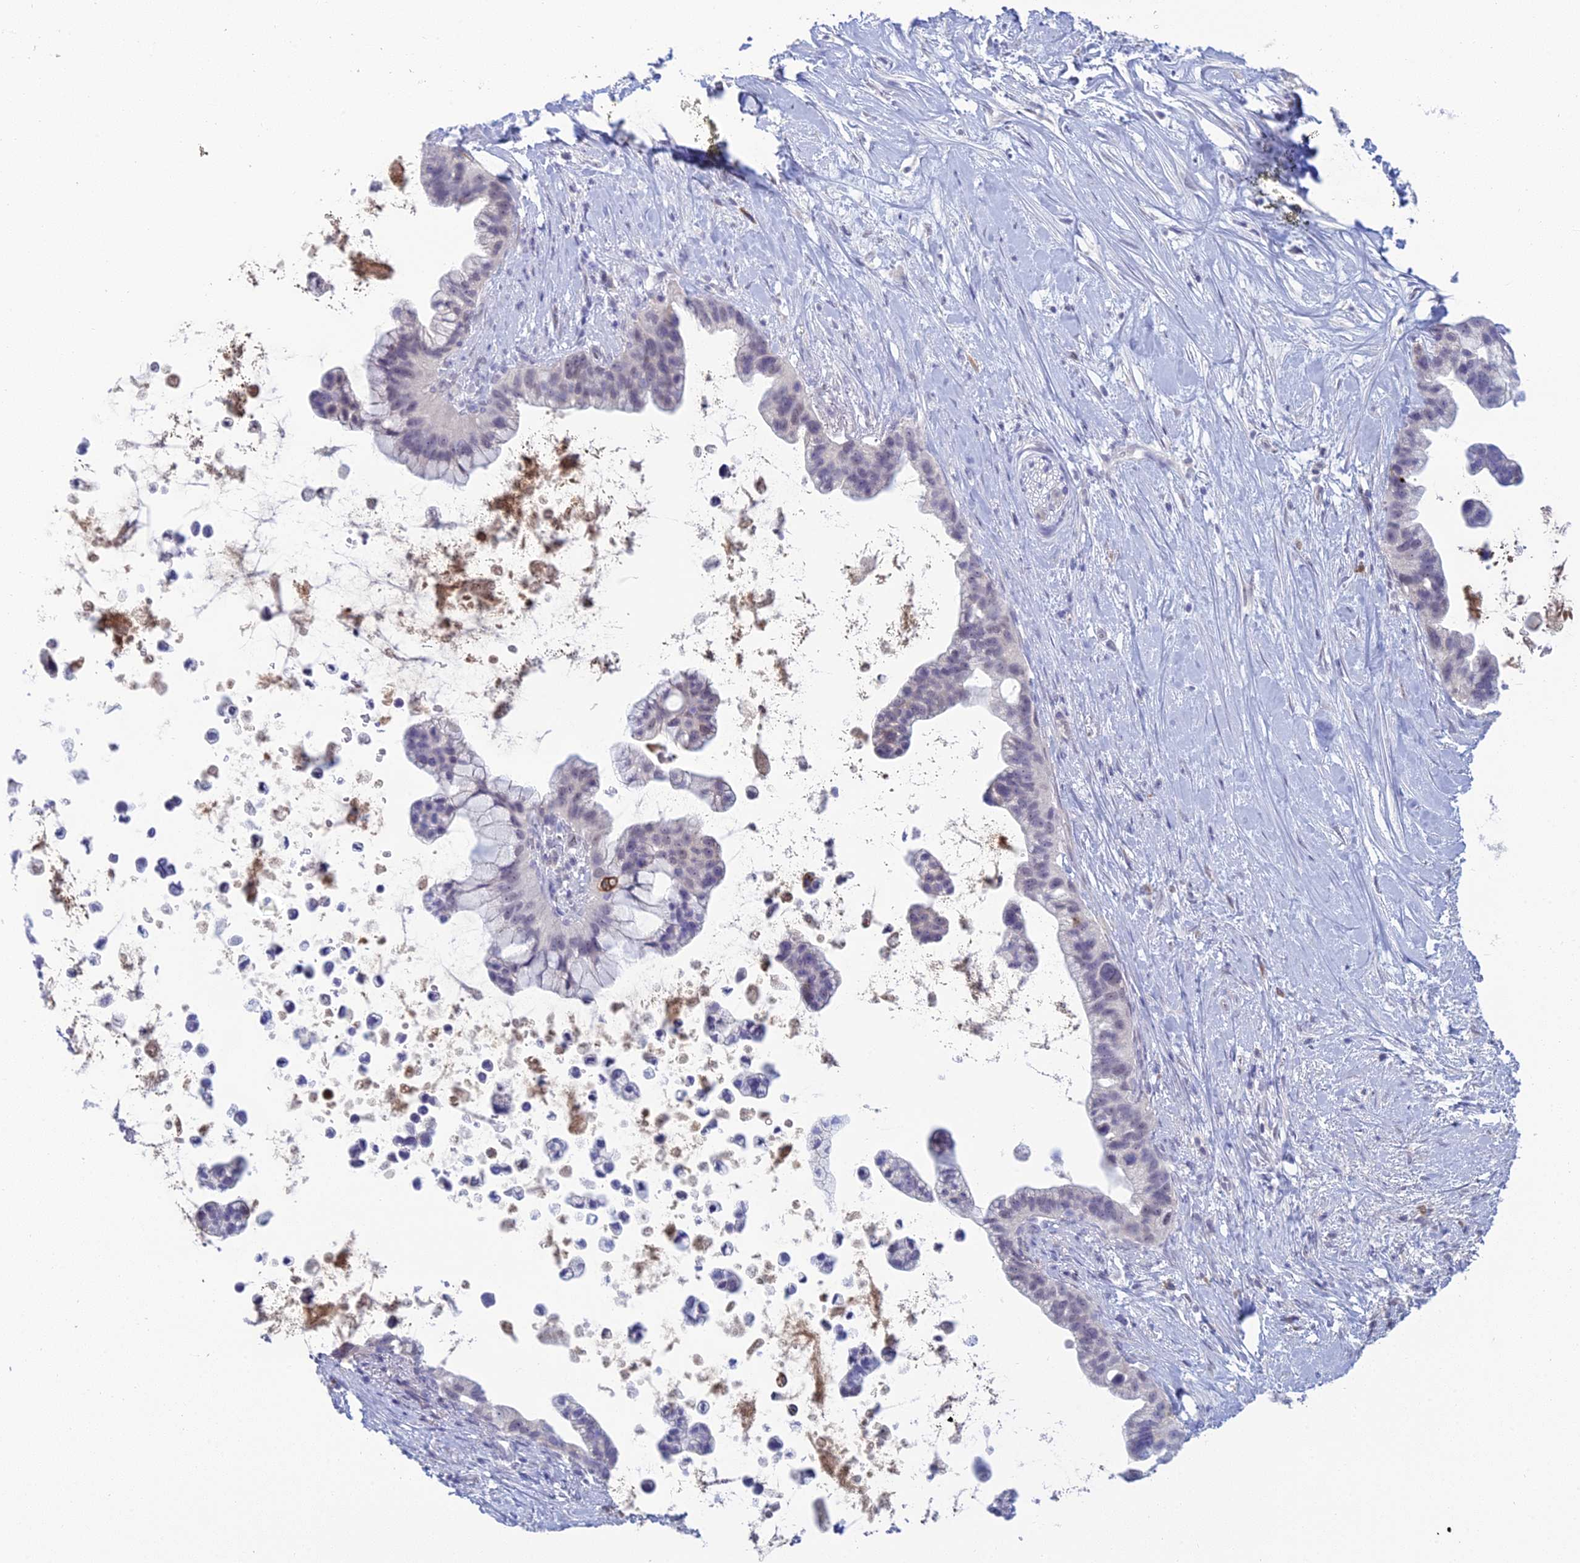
{"staining": {"intensity": "negative", "quantity": "none", "location": "none"}, "tissue": "pancreatic cancer", "cell_type": "Tumor cells", "image_type": "cancer", "snomed": [{"axis": "morphology", "description": "Adenocarcinoma, NOS"}, {"axis": "topography", "description": "Pancreas"}], "caption": "Human pancreatic adenocarcinoma stained for a protein using immunohistochemistry (IHC) displays no staining in tumor cells.", "gene": "MUC13", "patient": {"sex": "female", "age": 83}}